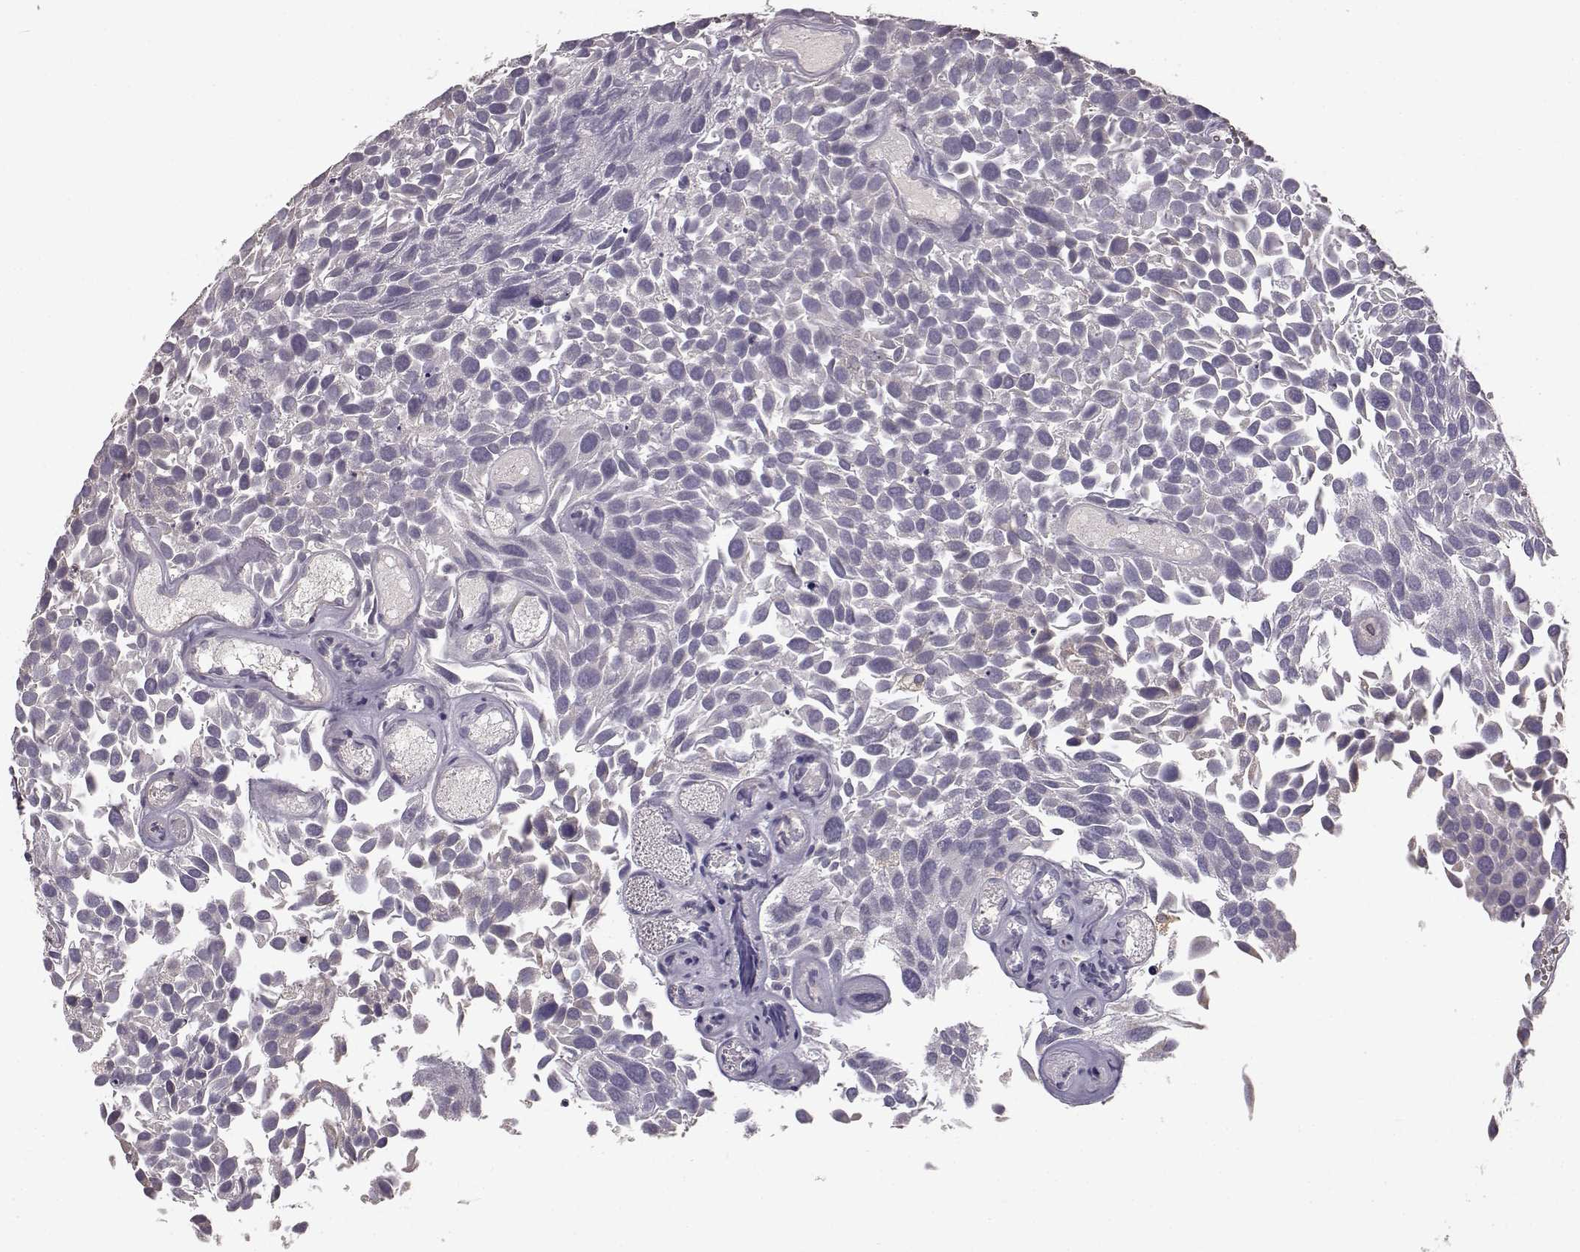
{"staining": {"intensity": "negative", "quantity": "none", "location": "none"}, "tissue": "urothelial cancer", "cell_type": "Tumor cells", "image_type": "cancer", "snomed": [{"axis": "morphology", "description": "Urothelial carcinoma, Low grade"}, {"axis": "topography", "description": "Urinary bladder"}], "caption": "High magnification brightfield microscopy of urothelial carcinoma (low-grade) stained with DAB (3,3'-diaminobenzidine) (brown) and counterstained with hematoxylin (blue): tumor cells show no significant positivity. (DAB immunohistochemistry visualized using brightfield microscopy, high magnification).", "gene": "GHR", "patient": {"sex": "female", "age": 69}}